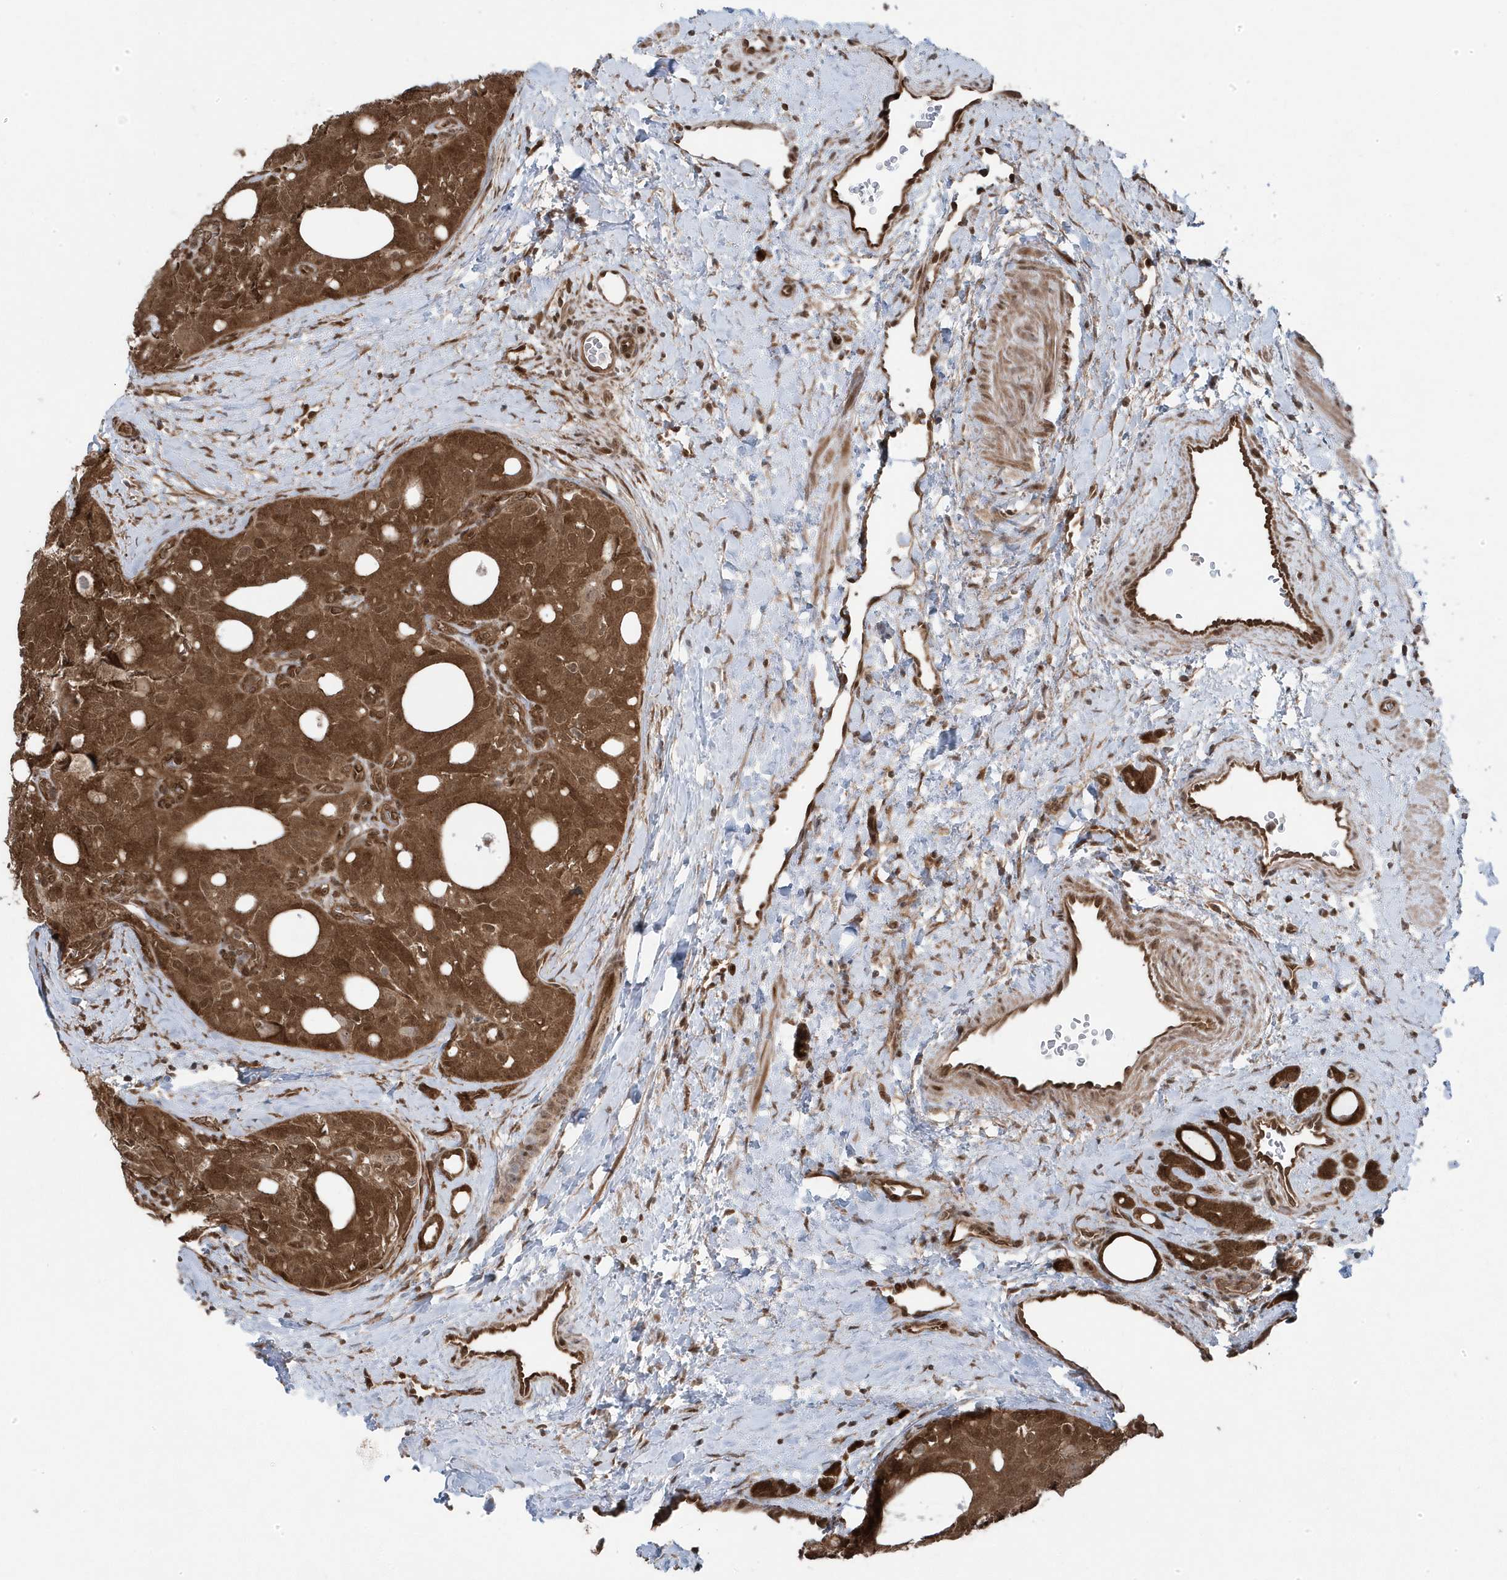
{"staining": {"intensity": "strong", "quantity": ">75%", "location": "cytoplasmic/membranous,nuclear"}, "tissue": "thyroid cancer", "cell_type": "Tumor cells", "image_type": "cancer", "snomed": [{"axis": "morphology", "description": "Follicular adenoma carcinoma, NOS"}, {"axis": "topography", "description": "Thyroid gland"}], "caption": "Protein expression analysis of human follicular adenoma carcinoma (thyroid) reveals strong cytoplasmic/membranous and nuclear positivity in about >75% of tumor cells. Using DAB (3,3'-diaminobenzidine) (brown) and hematoxylin (blue) stains, captured at high magnification using brightfield microscopy.", "gene": "MAPK1IP1L", "patient": {"sex": "male", "age": 75}}